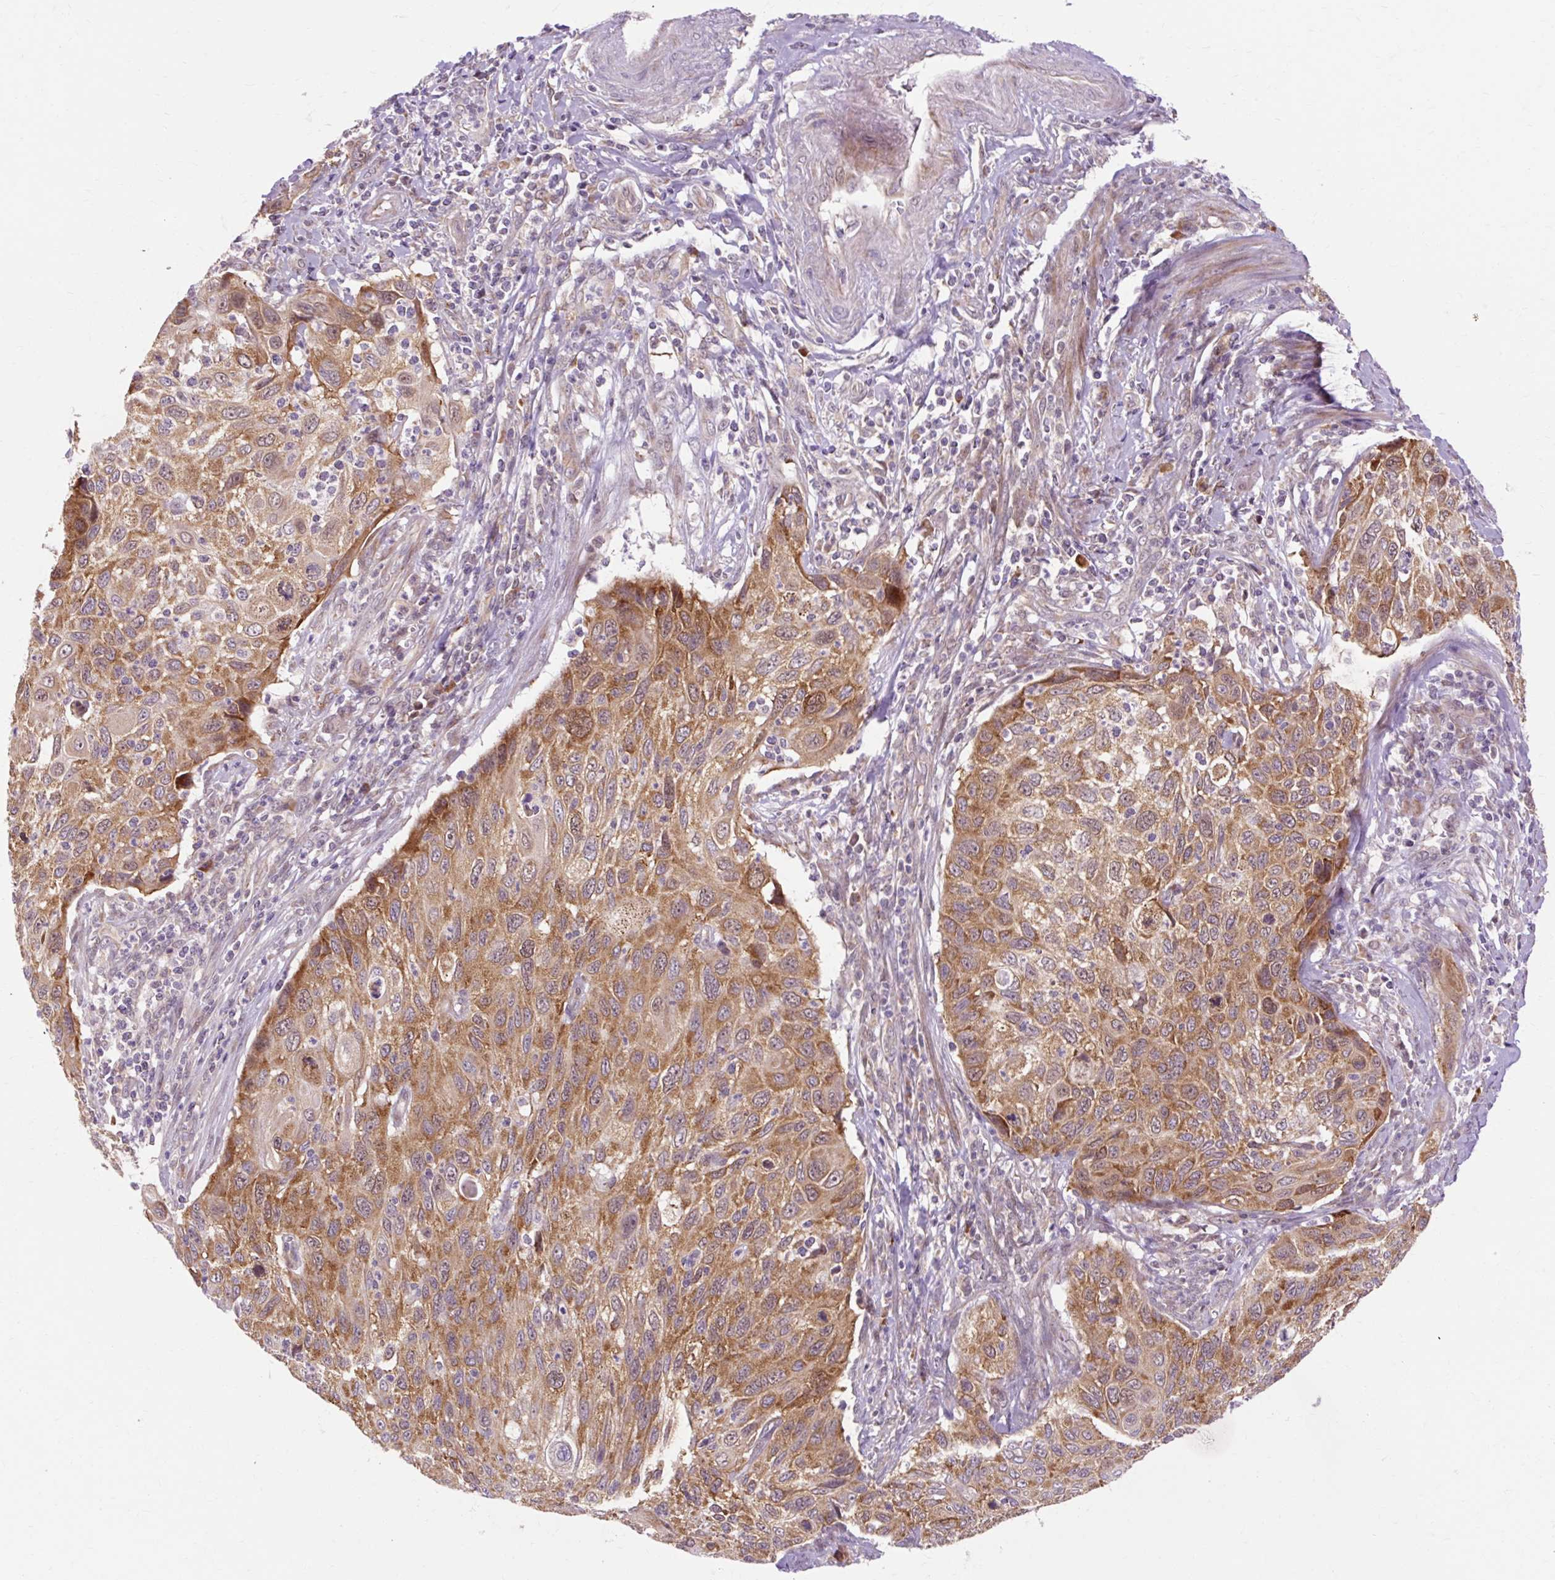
{"staining": {"intensity": "moderate", "quantity": ">75%", "location": "cytoplasmic/membranous"}, "tissue": "cervical cancer", "cell_type": "Tumor cells", "image_type": "cancer", "snomed": [{"axis": "morphology", "description": "Squamous cell carcinoma, NOS"}, {"axis": "topography", "description": "Cervix"}], "caption": "This is an image of immunohistochemistry (IHC) staining of squamous cell carcinoma (cervical), which shows moderate positivity in the cytoplasmic/membranous of tumor cells.", "gene": "GEMIN2", "patient": {"sex": "female", "age": 70}}